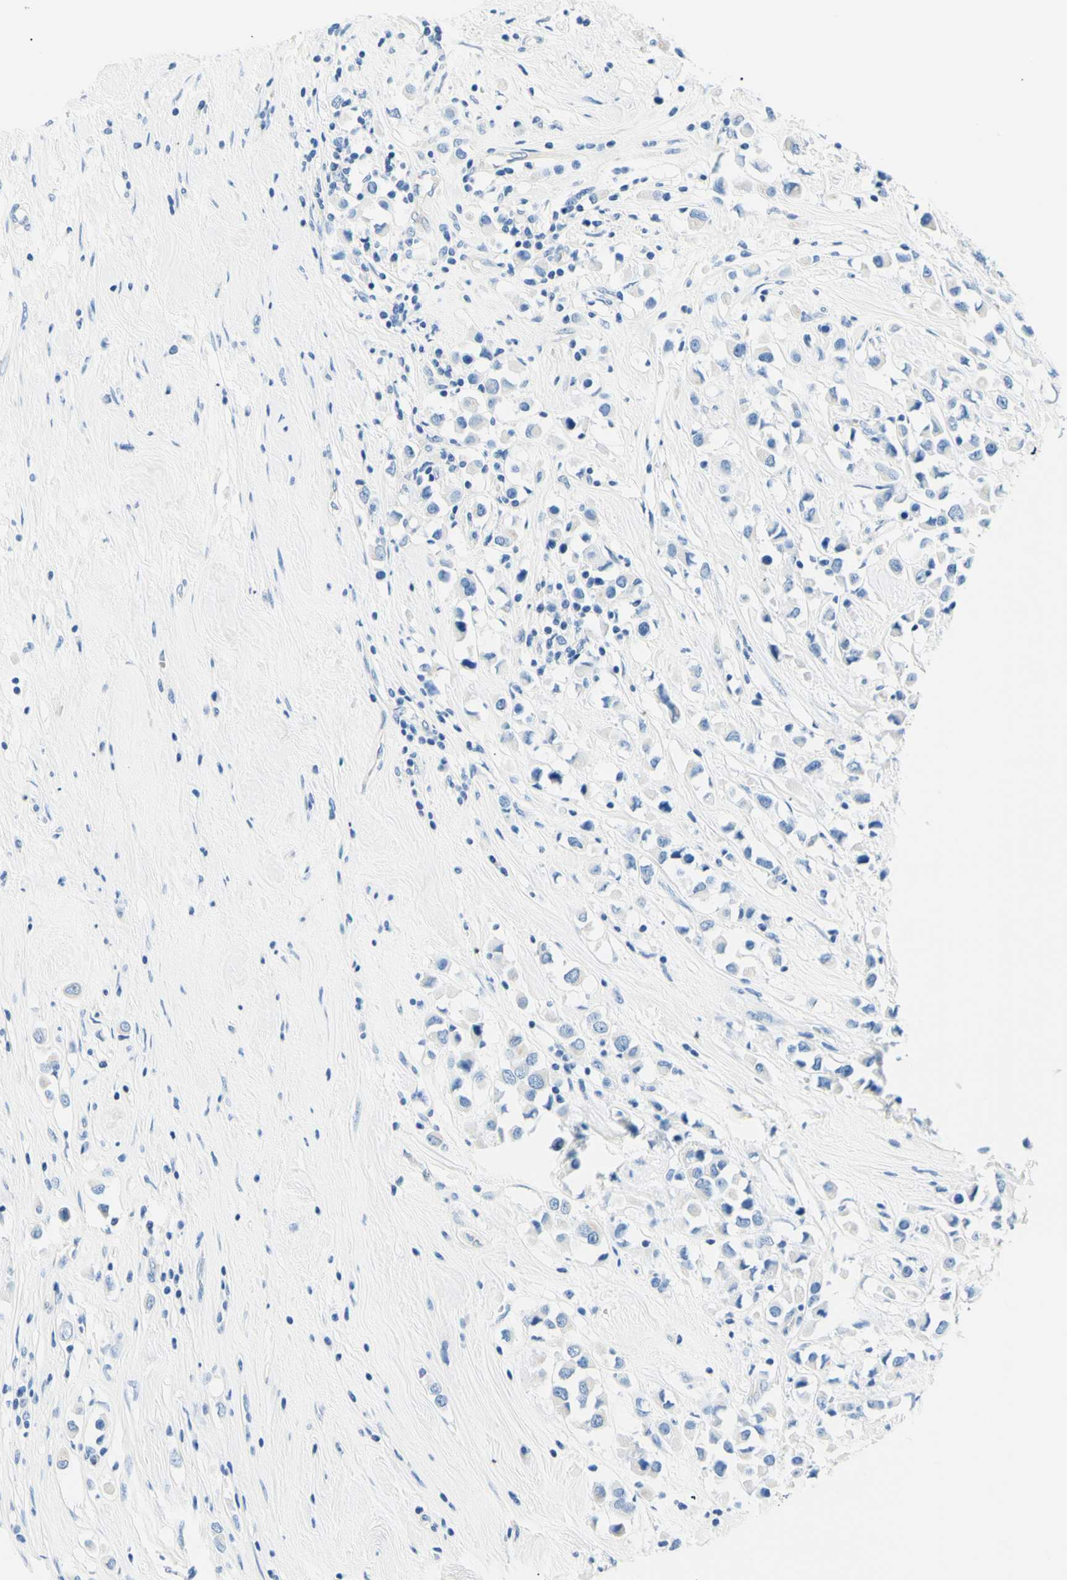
{"staining": {"intensity": "negative", "quantity": "none", "location": "none"}, "tissue": "breast cancer", "cell_type": "Tumor cells", "image_type": "cancer", "snomed": [{"axis": "morphology", "description": "Duct carcinoma"}, {"axis": "topography", "description": "Breast"}], "caption": "High power microscopy histopathology image of an immunohistochemistry image of breast infiltrating ductal carcinoma, revealing no significant staining in tumor cells.", "gene": "HPCA", "patient": {"sex": "female", "age": 61}}